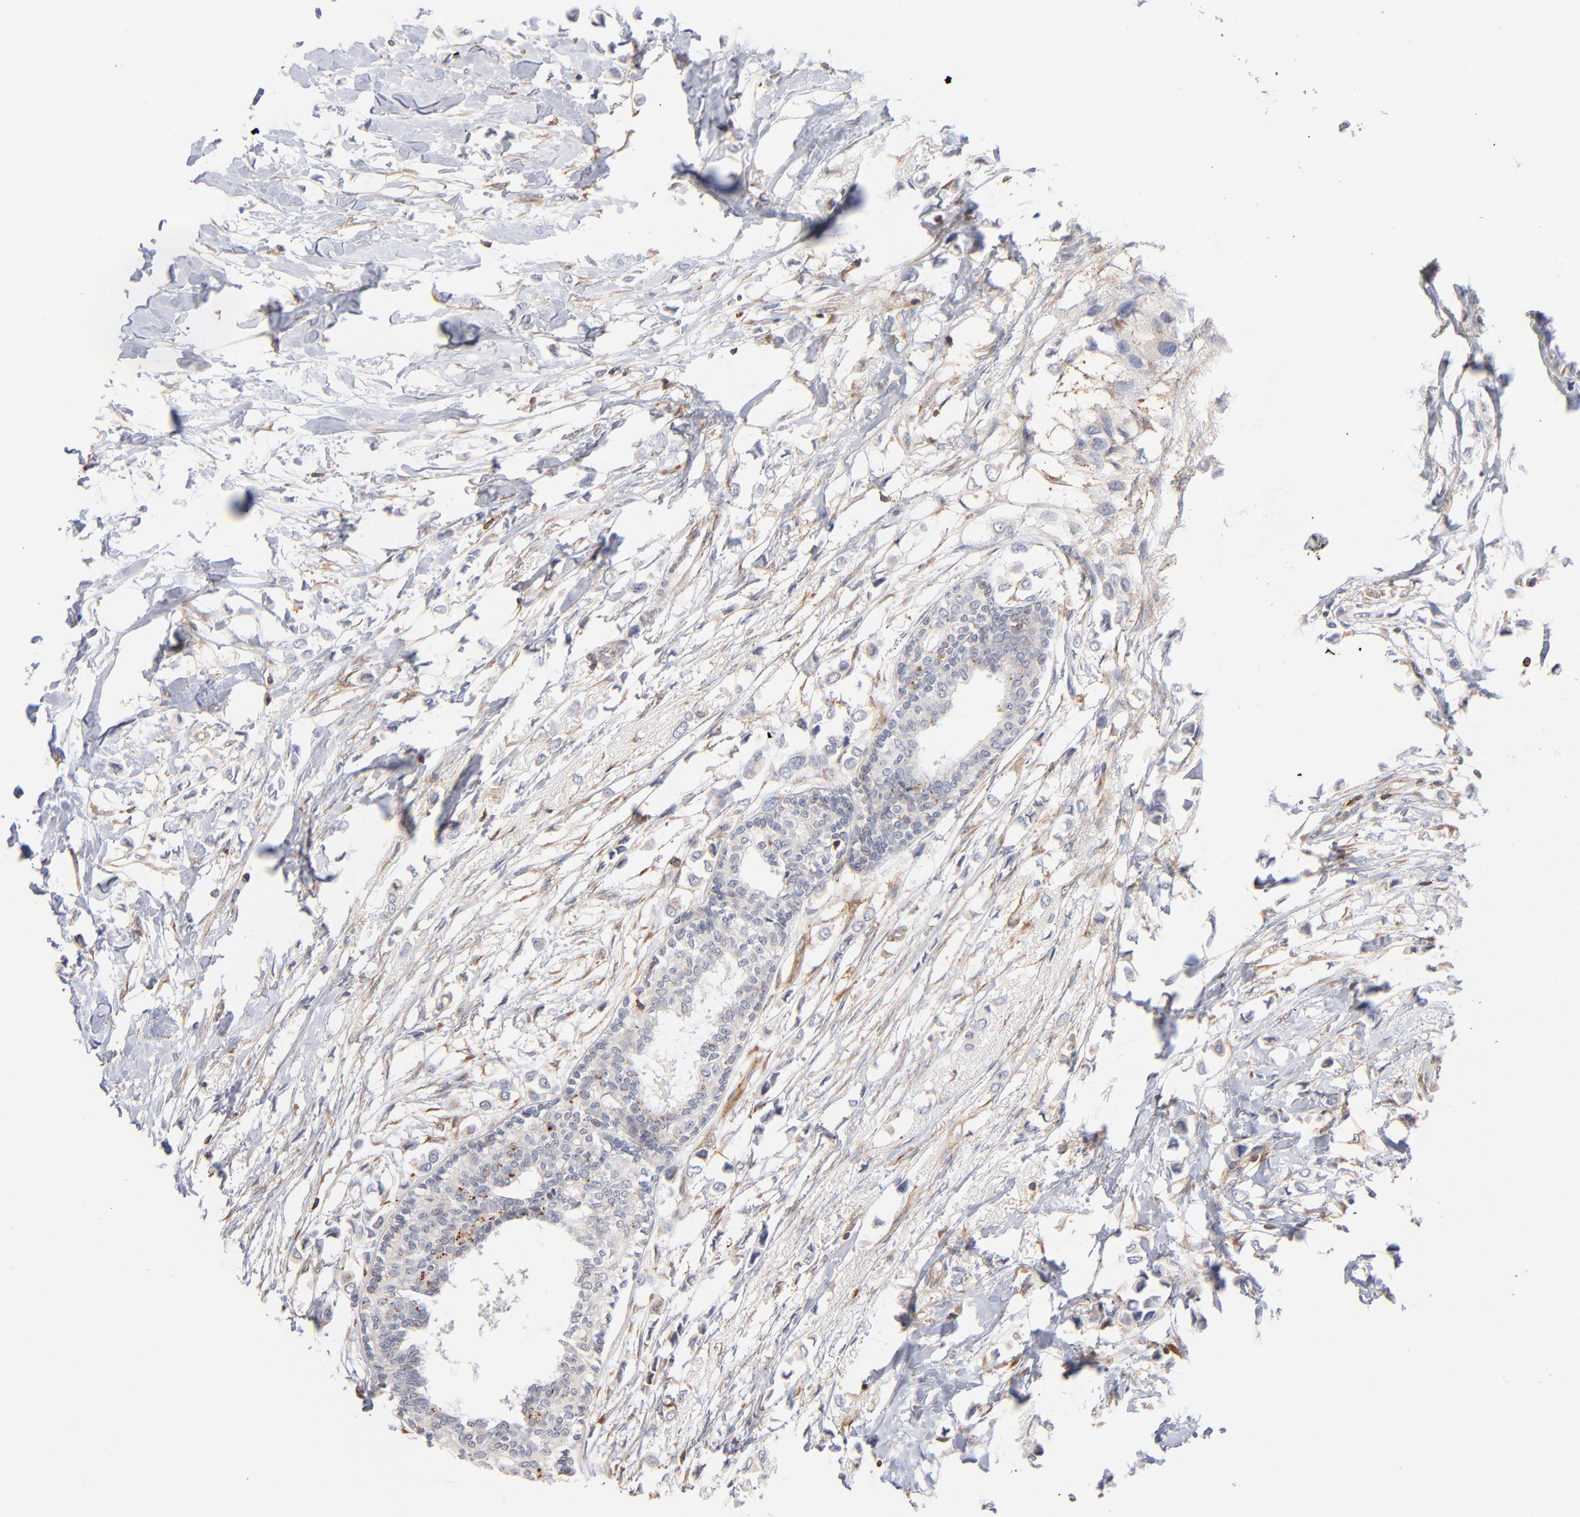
{"staining": {"intensity": "negative", "quantity": "none", "location": "none"}, "tissue": "breast cancer", "cell_type": "Tumor cells", "image_type": "cancer", "snomed": [{"axis": "morphology", "description": "Lobular carcinoma"}, {"axis": "topography", "description": "Breast"}], "caption": "Immunohistochemical staining of breast lobular carcinoma exhibits no significant staining in tumor cells.", "gene": "WIPF1", "patient": {"sex": "female", "age": 51}}